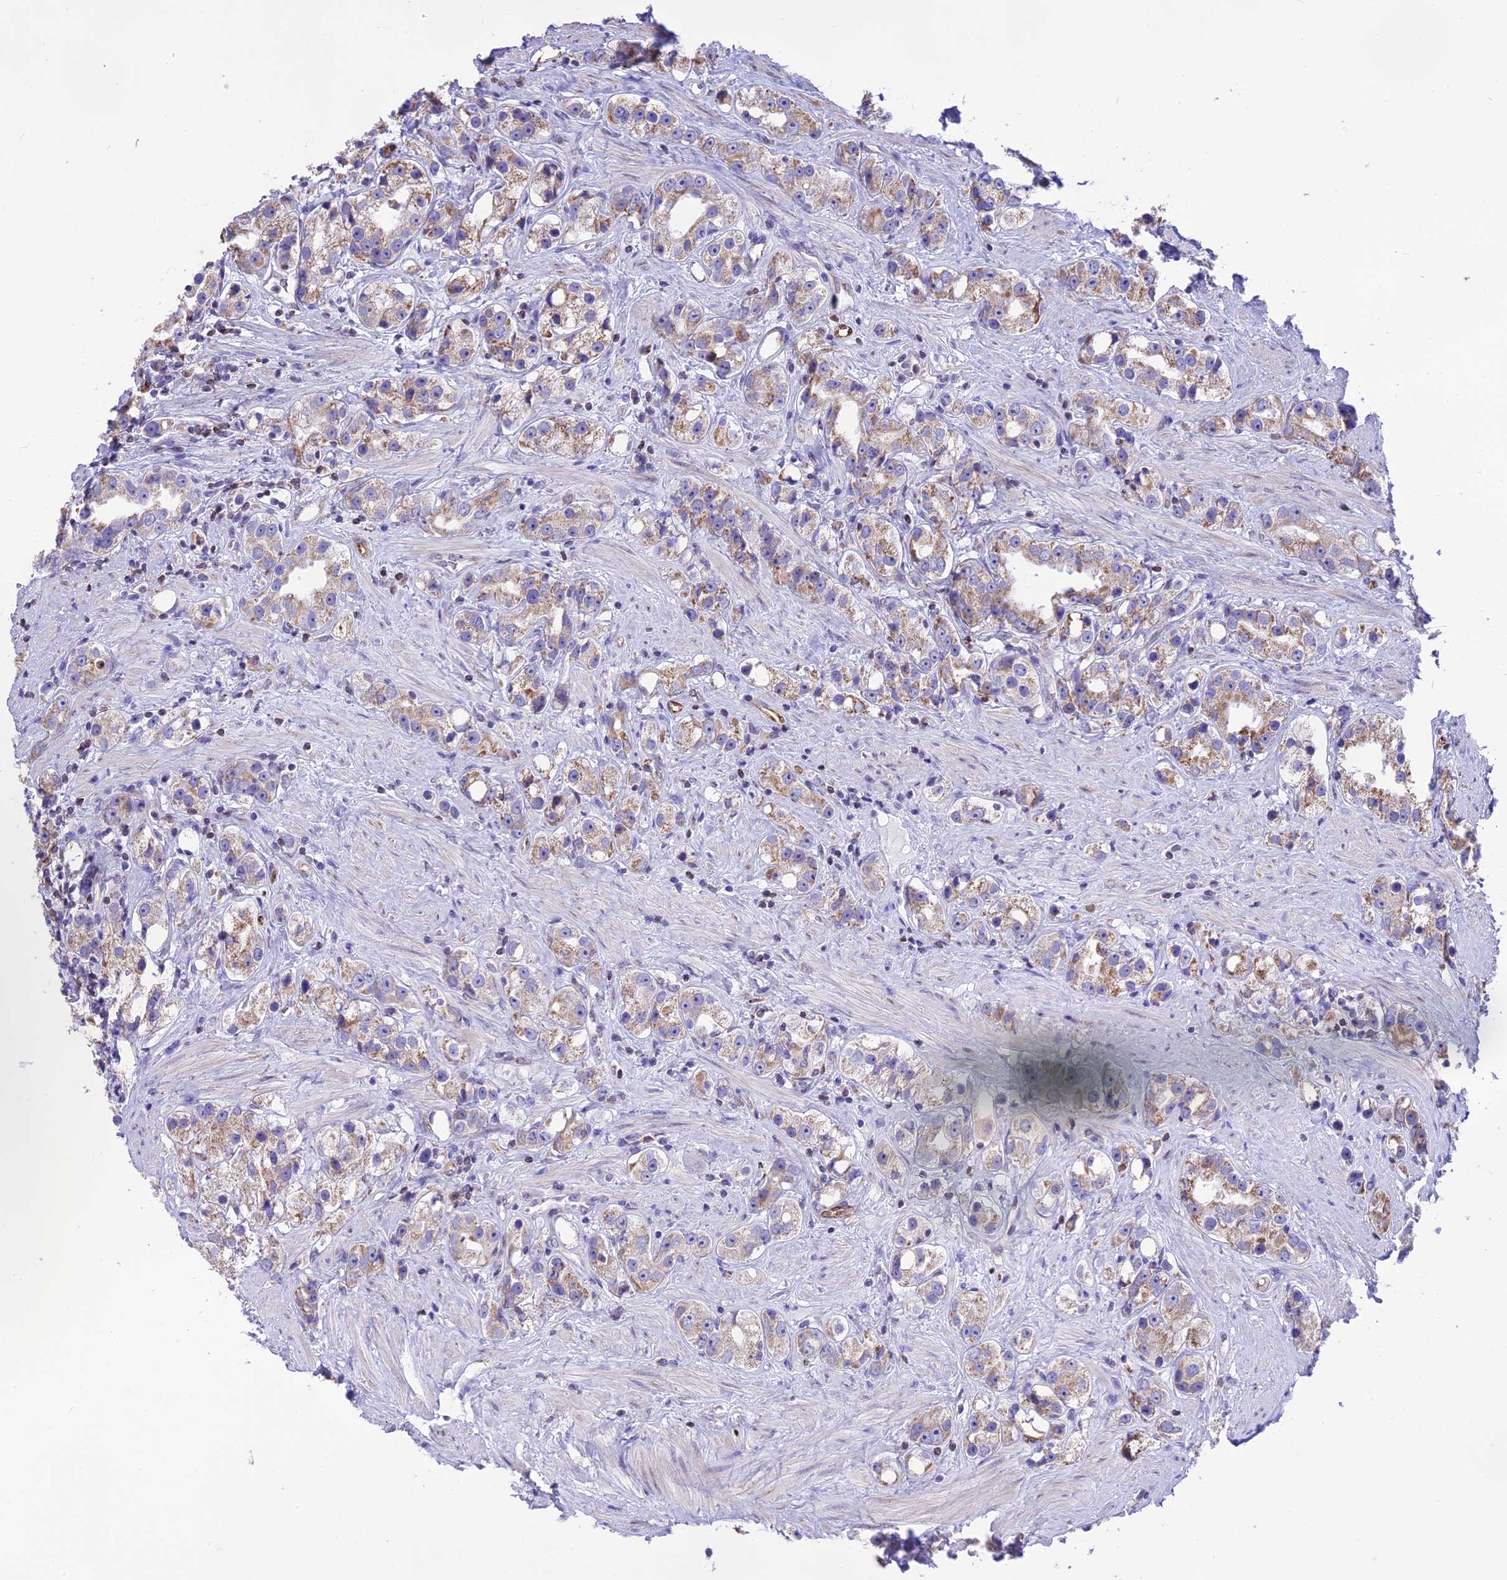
{"staining": {"intensity": "moderate", "quantity": "25%-75%", "location": "cytoplasmic/membranous"}, "tissue": "prostate cancer", "cell_type": "Tumor cells", "image_type": "cancer", "snomed": [{"axis": "morphology", "description": "Adenocarcinoma, NOS"}, {"axis": "topography", "description": "Prostate"}], "caption": "Adenocarcinoma (prostate) tissue displays moderate cytoplasmic/membranous staining in approximately 25%-75% of tumor cells", "gene": "DOC2B", "patient": {"sex": "male", "age": 79}}